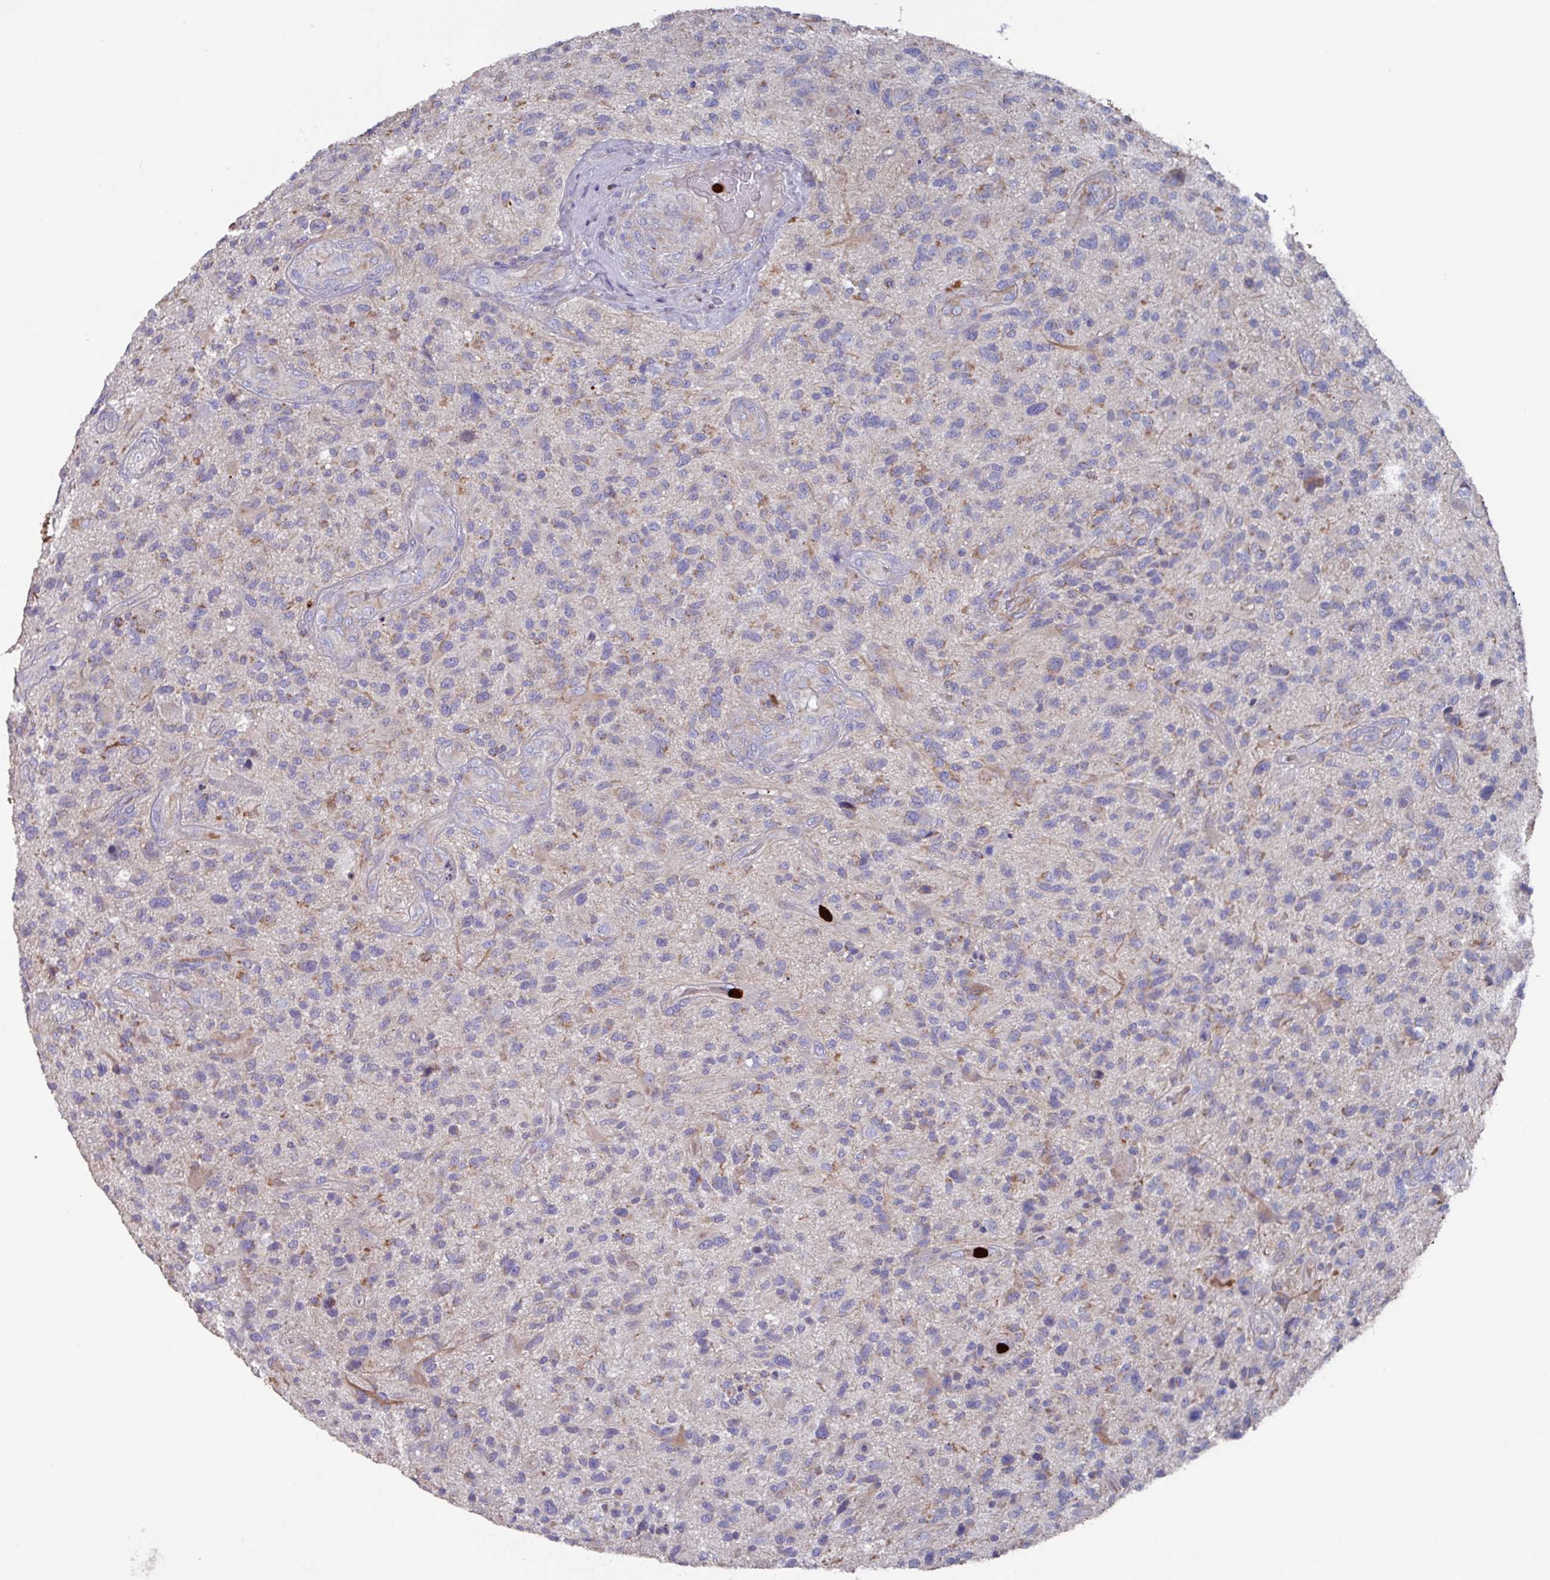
{"staining": {"intensity": "weak", "quantity": "25%-75%", "location": "cytoplasmic/membranous"}, "tissue": "glioma", "cell_type": "Tumor cells", "image_type": "cancer", "snomed": [{"axis": "morphology", "description": "Glioma, malignant, High grade"}, {"axis": "topography", "description": "Brain"}], "caption": "Glioma stained for a protein shows weak cytoplasmic/membranous positivity in tumor cells.", "gene": "UQCC2", "patient": {"sex": "male", "age": 47}}